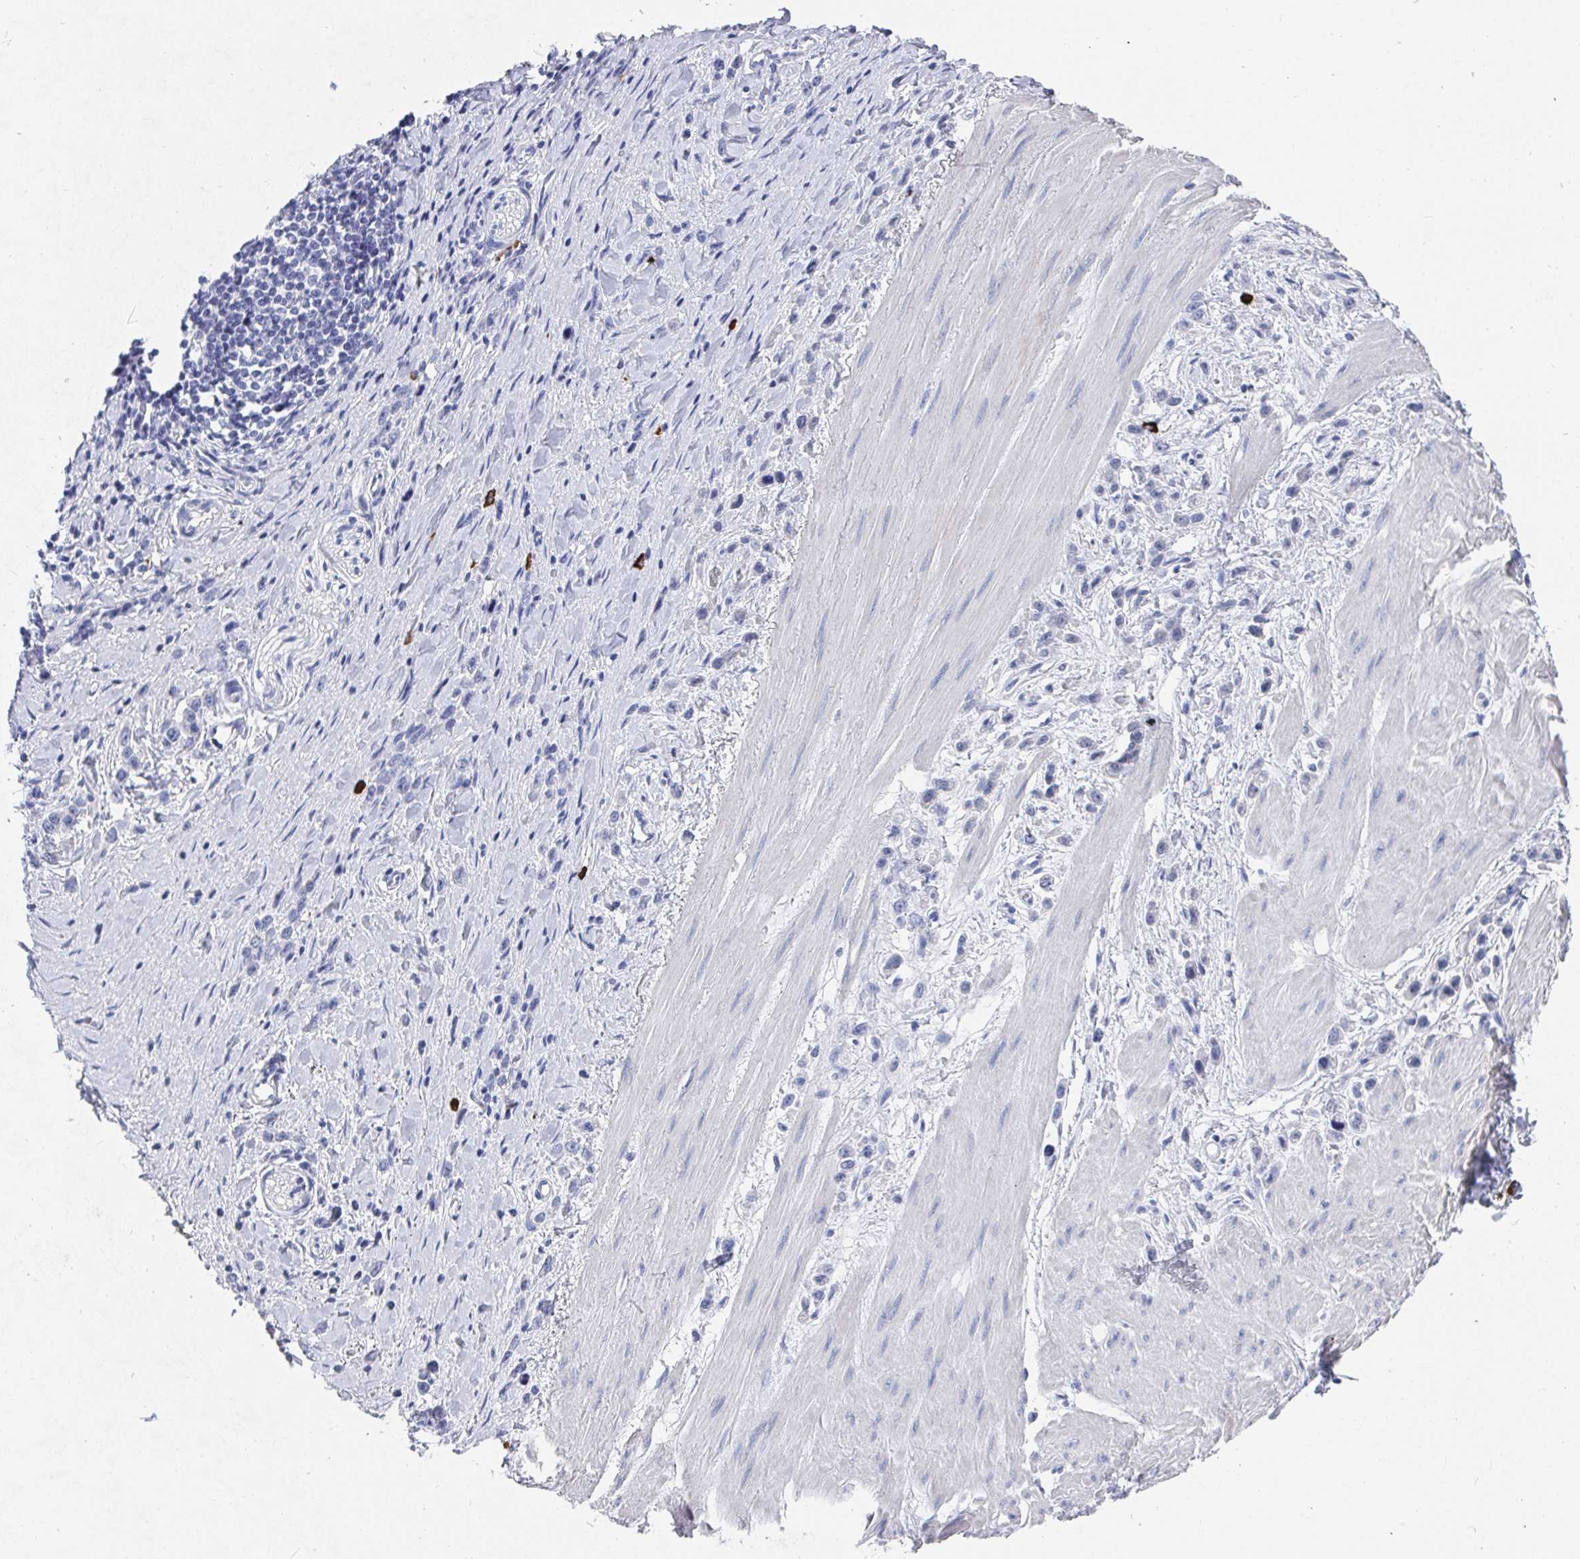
{"staining": {"intensity": "negative", "quantity": "none", "location": "none"}, "tissue": "stomach cancer", "cell_type": "Tumor cells", "image_type": "cancer", "snomed": [{"axis": "morphology", "description": "Adenocarcinoma, NOS"}, {"axis": "topography", "description": "Stomach"}], "caption": "The image exhibits no significant staining in tumor cells of adenocarcinoma (stomach).", "gene": "GRIA1", "patient": {"sex": "male", "age": 47}}